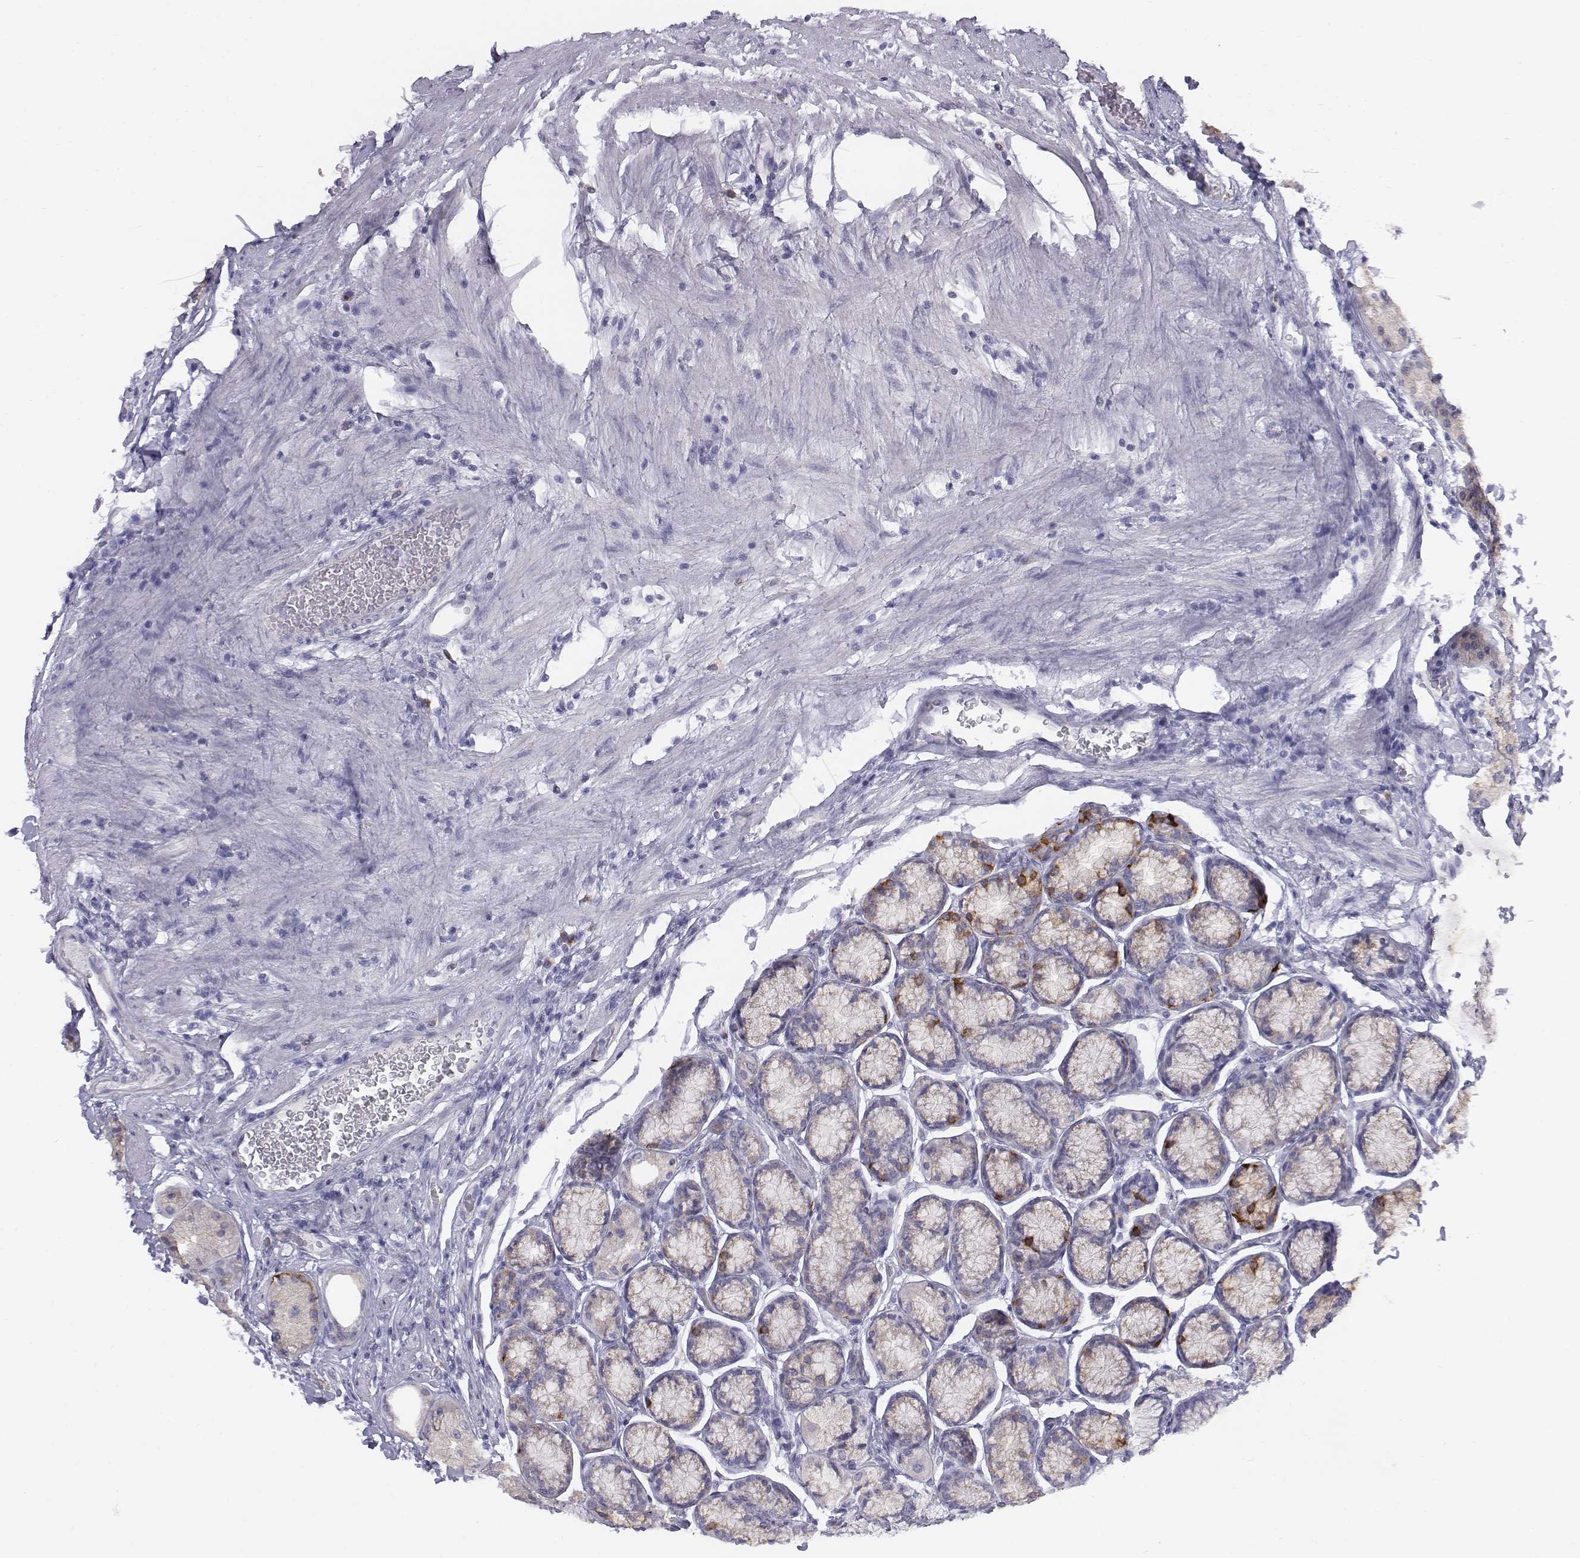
{"staining": {"intensity": "strong", "quantity": "<25%", "location": "cytoplasmic/membranous"}, "tissue": "stomach", "cell_type": "Glandular cells", "image_type": "normal", "snomed": [{"axis": "morphology", "description": "Normal tissue, NOS"}, {"axis": "morphology", "description": "Adenocarcinoma, NOS"}, {"axis": "morphology", "description": "Adenocarcinoma, High grade"}, {"axis": "topography", "description": "Stomach, upper"}, {"axis": "topography", "description": "Stomach"}], "caption": "Protein staining by immunohistochemistry (IHC) displays strong cytoplasmic/membranous staining in about <25% of glandular cells in benign stomach.", "gene": "C6orf58", "patient": {"sex": "female", "age": 65}}